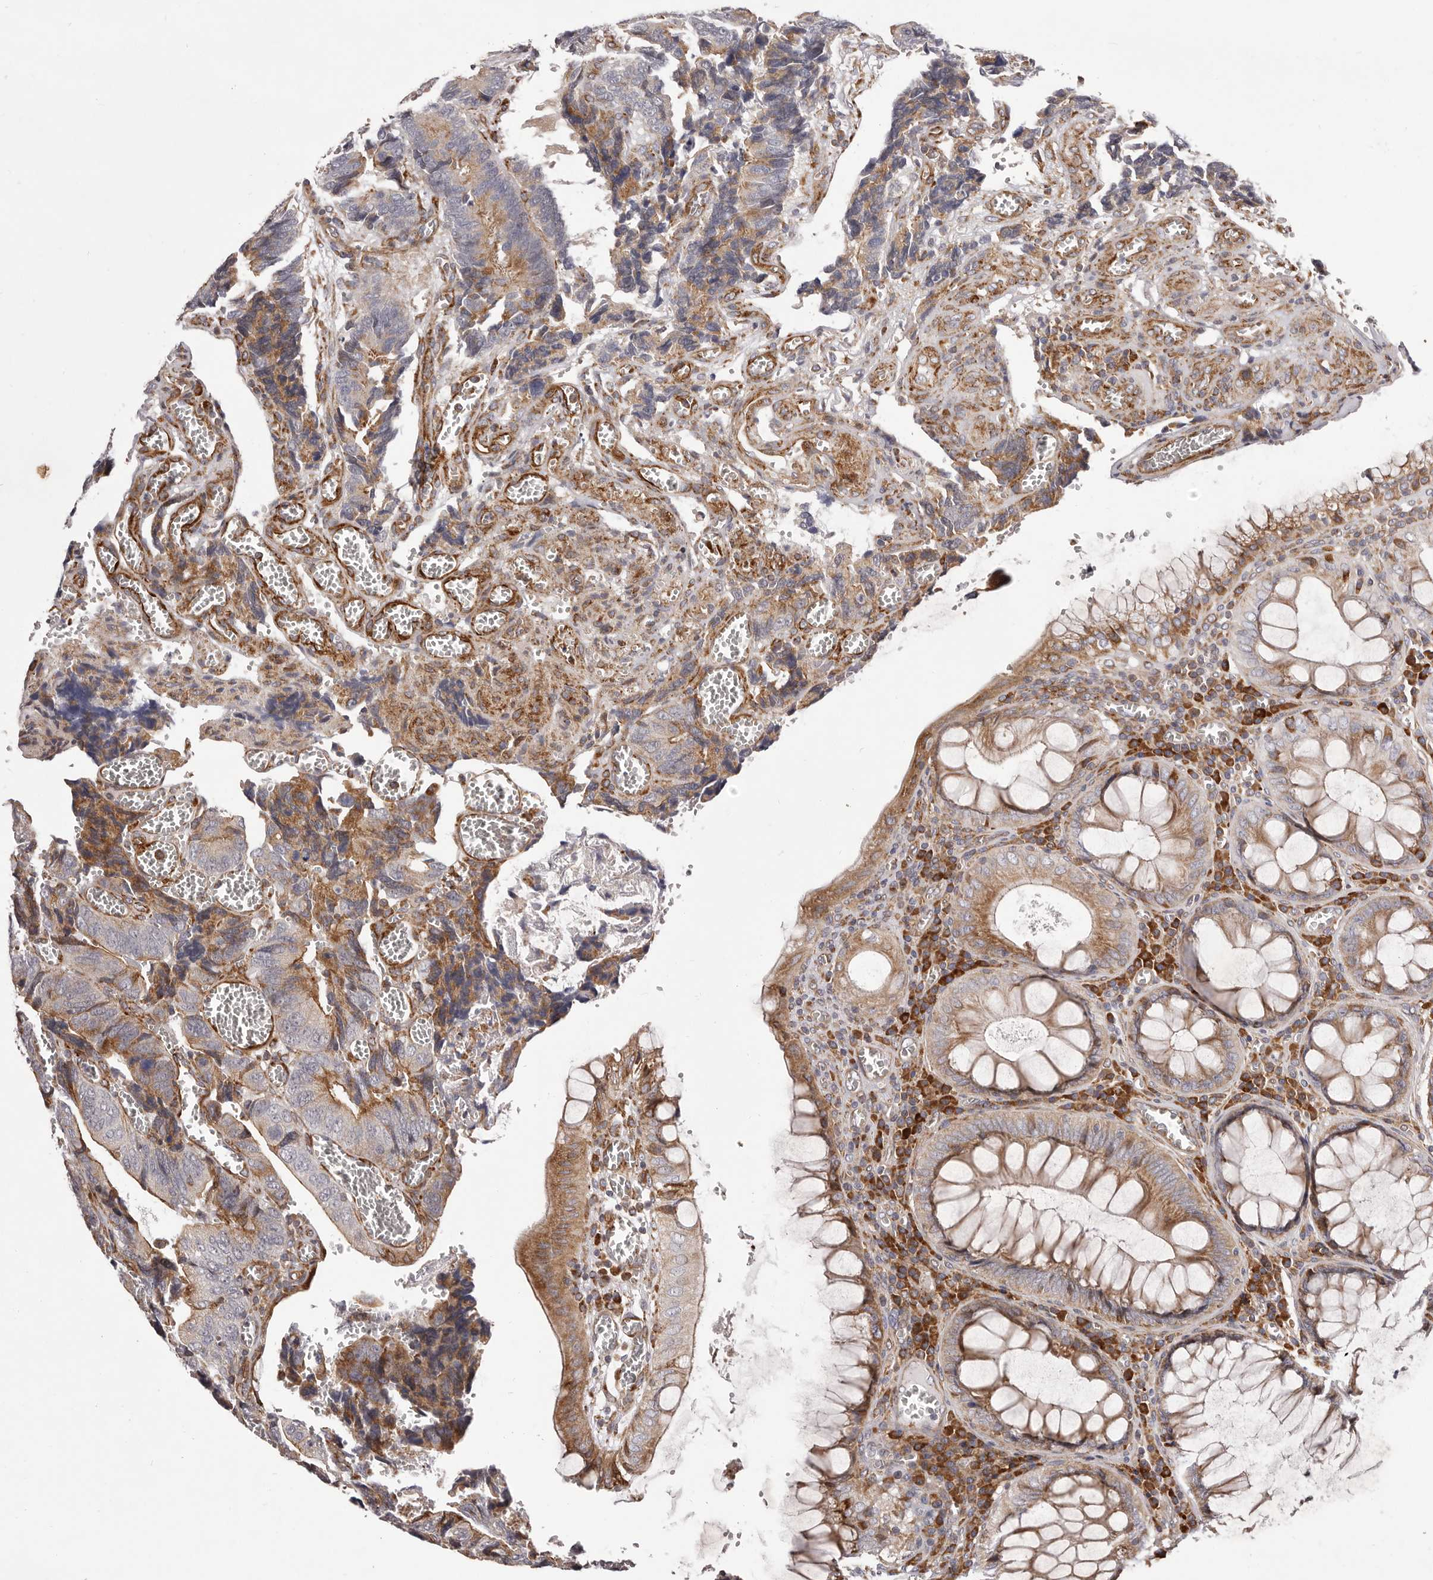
{"staining": {"intensity": "moderate", "quantity": "25%-75%", "location": "cytoplasmic/membranous"}, "tissue": "colorectal cancer", "cell_type": "Tumor cells", "image_type": "cancer", "snomed": [{"axis": "morphology", "description": "Adenocarcinoma, NOS"}, {"axis": "topography", "description": "Colon"}], "caption": "Immunohistochemical staining of colorectal cancer (adenocarcinoma) shows moderate cytoplasmic/membranous protein expression in about 25%-75% of tumor cells. Using DAB (brown) and hematoxylin (blue) stains, captured at high magnification using brightfield microscopy.", "gene": "ALPK1", "patient": {"sex": "male", "age": 72}}